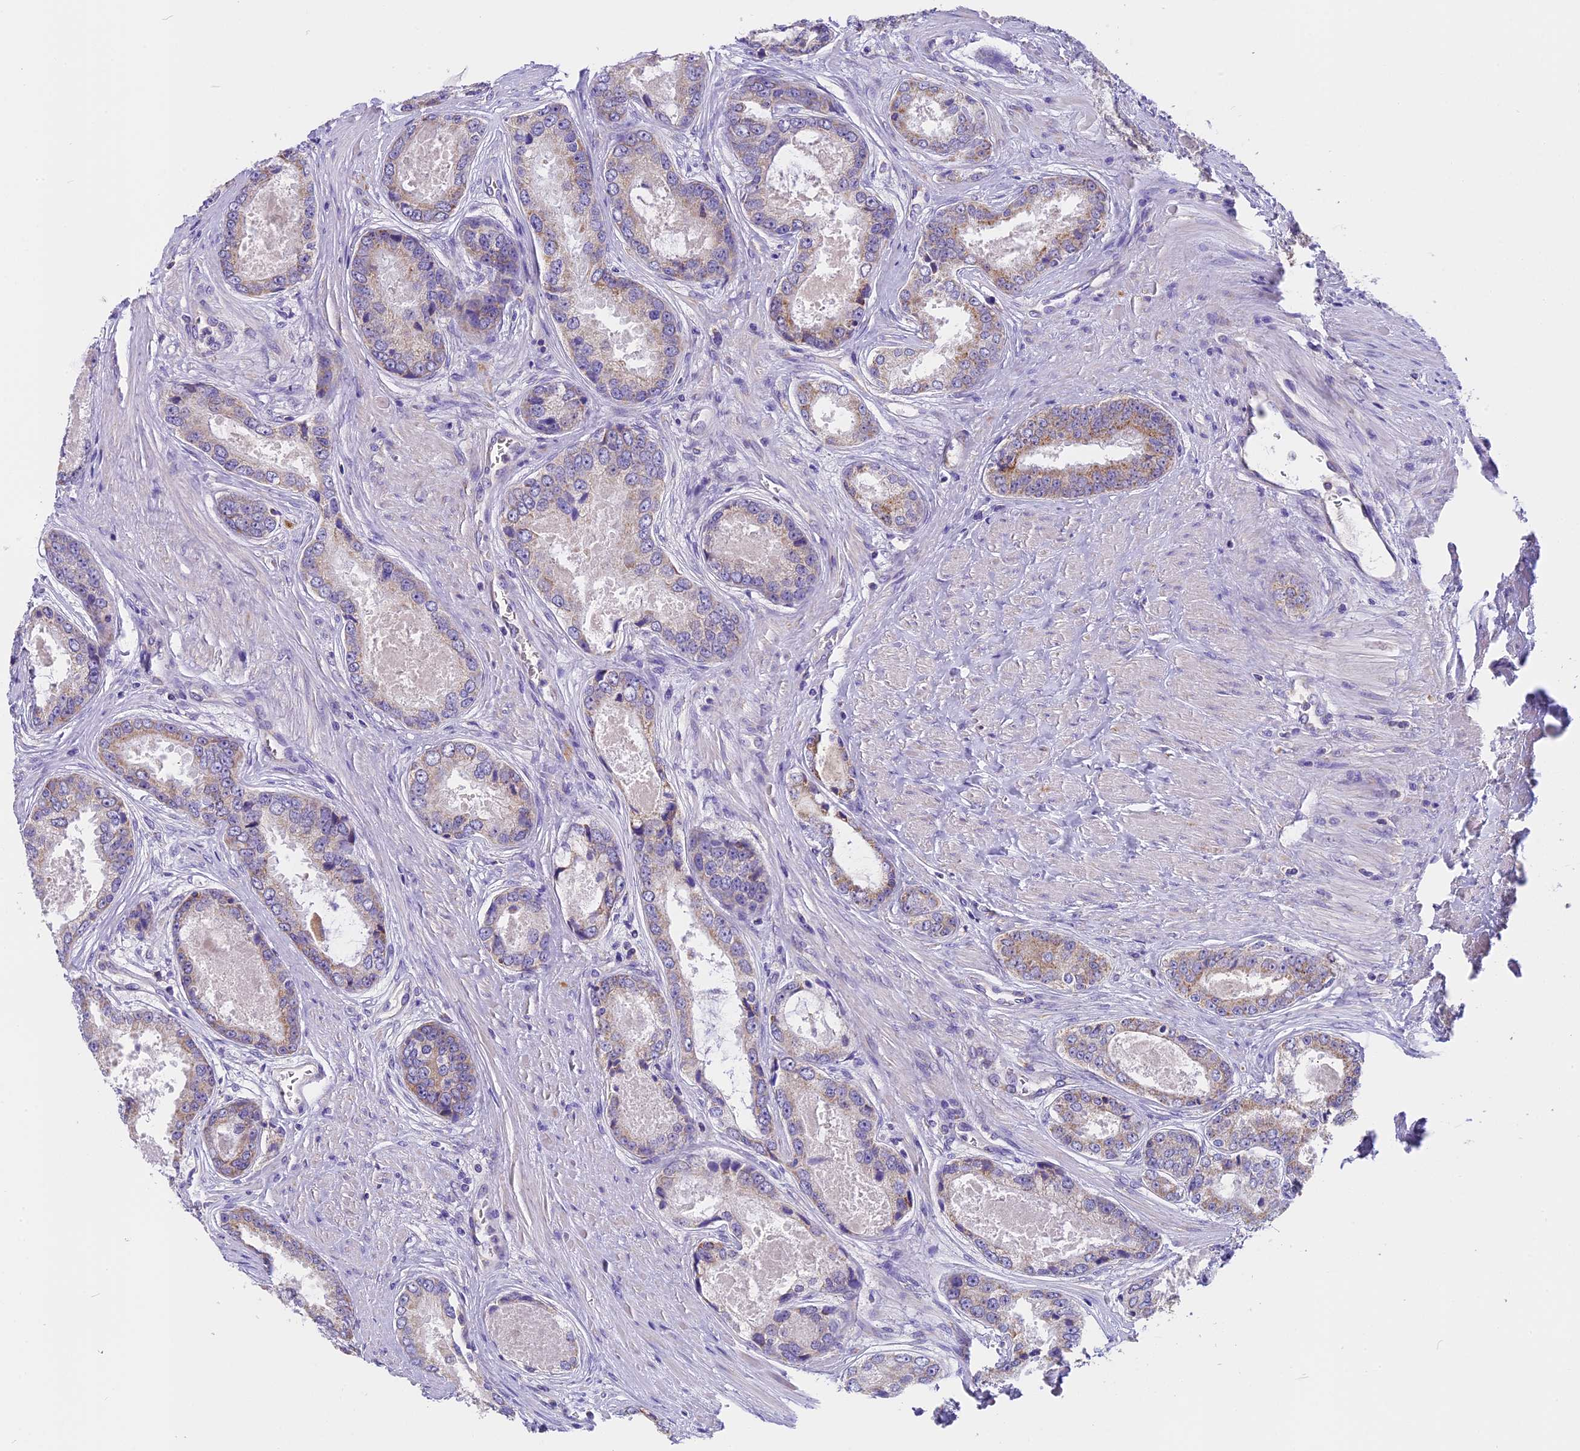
{"staining": {"intensity": "weak", "quantity": "<25%", "location": "cytoplasmic/membranous"}, "tissue": "prostate cancer", "cell_type": "Tumor cells", "image_type": "cancer", "snomed": [{"axis": "morphology", "description": "Adenocarcinoma, Low grade"}, {"axis": "topography", "description": "Prostate"}], "caption": "Photomicrograph shows no protein expression in tumor cells of prostate adenocarcinoma (low-grade) tissue.", "gene": "MGME1", "patient": {"sex": "male", "age": 68}}